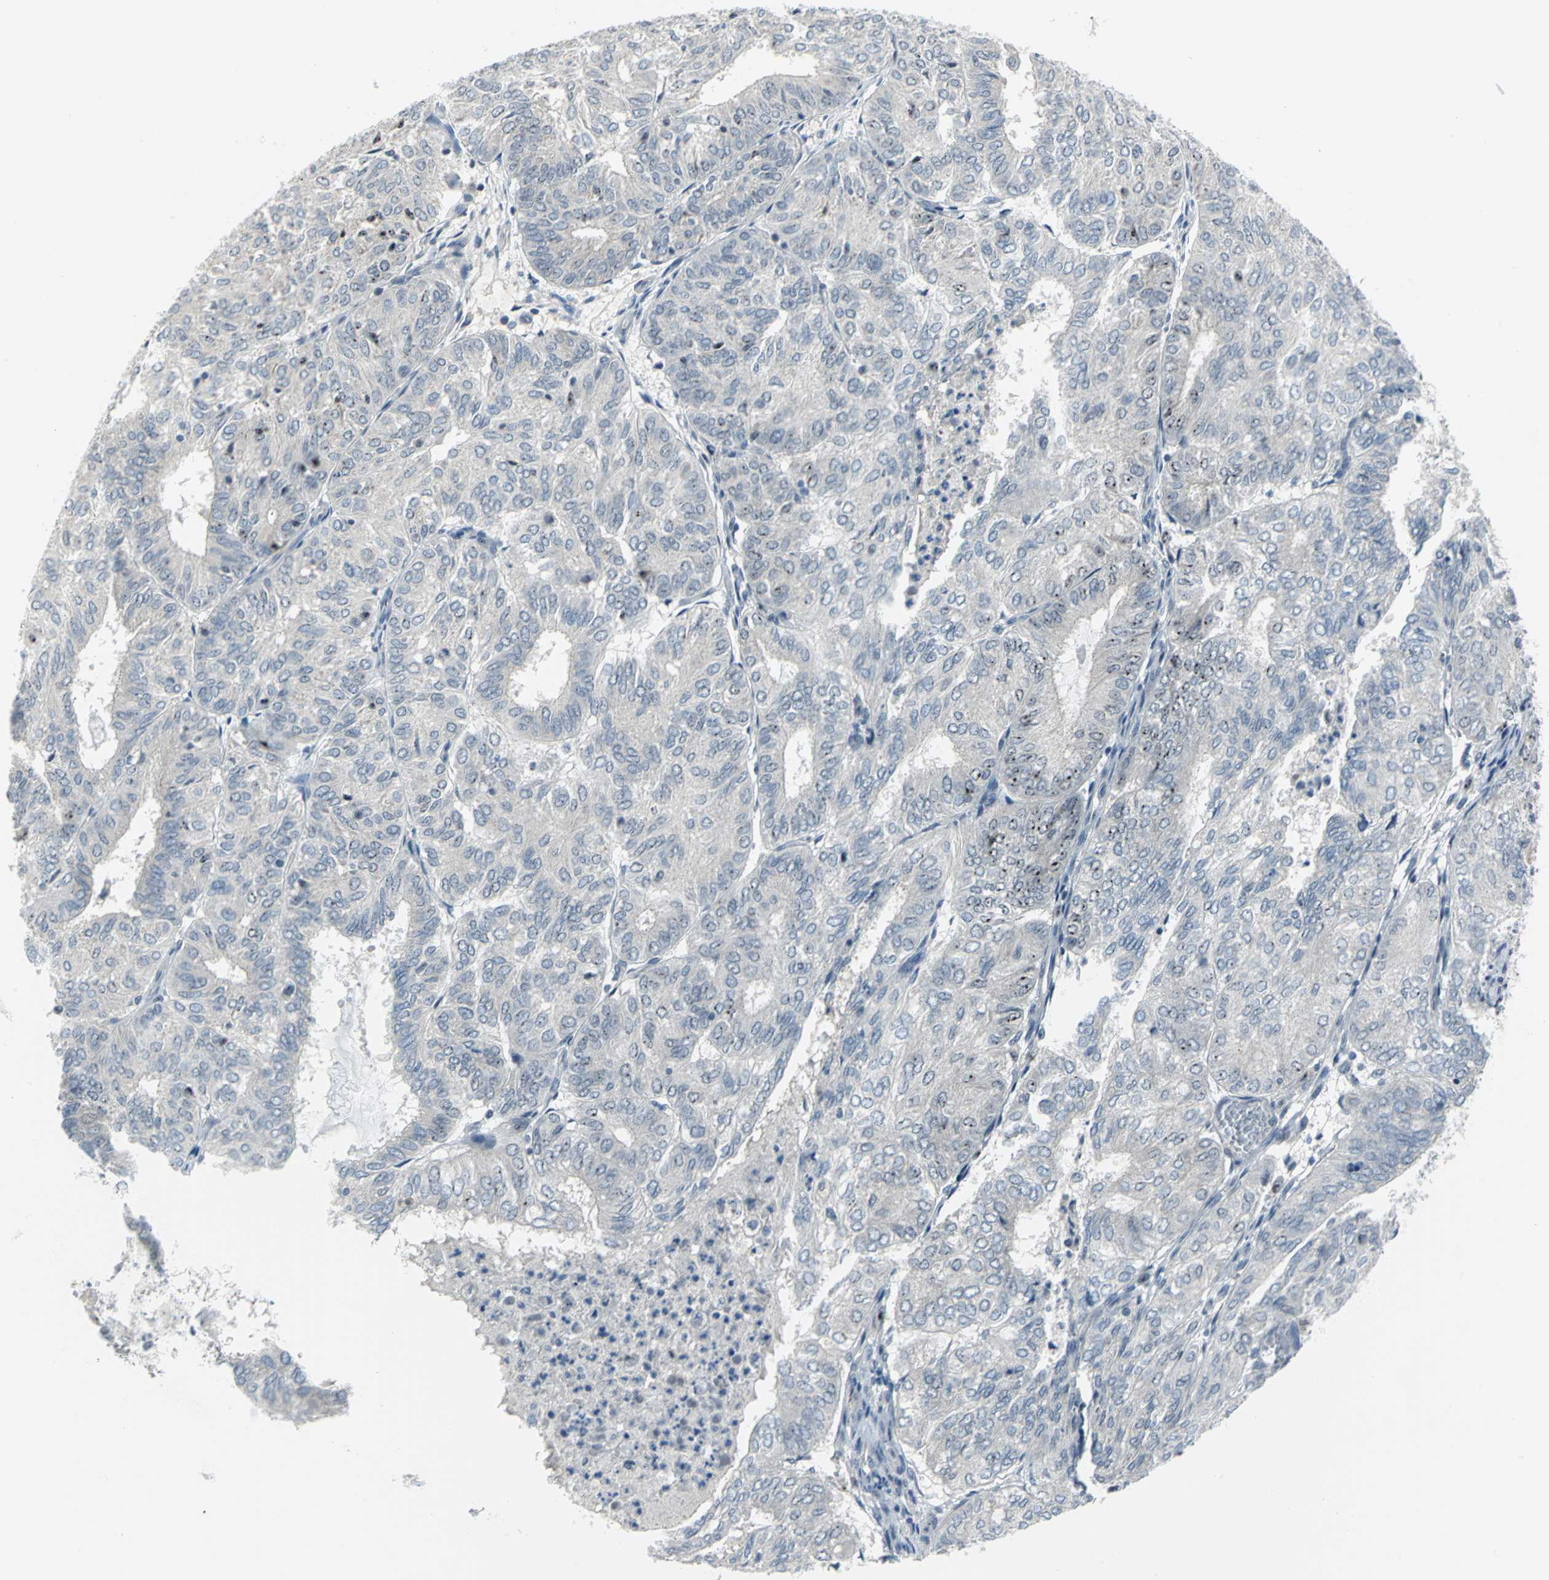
{"staining": {"intensity": "moderate", "quantity": "<25%", "location": "nuclear"}, "tissue": "endometrial cancer", "cell_type": "Tumor cells", "image_type": "cancer", "snomed": [{"axis": "morphology", "description": "Adenocarcinoma, NOS"}, {"axis": "topography", "description": "Uterus"}], "caption": "Endometrial cancer stained with immunohistochemistry (IHC) shows moderate nuclear staining in about <25% of tumor cells.", "gene": "MYBBP1A", "patient": {"sex": "female", "age": 60}}